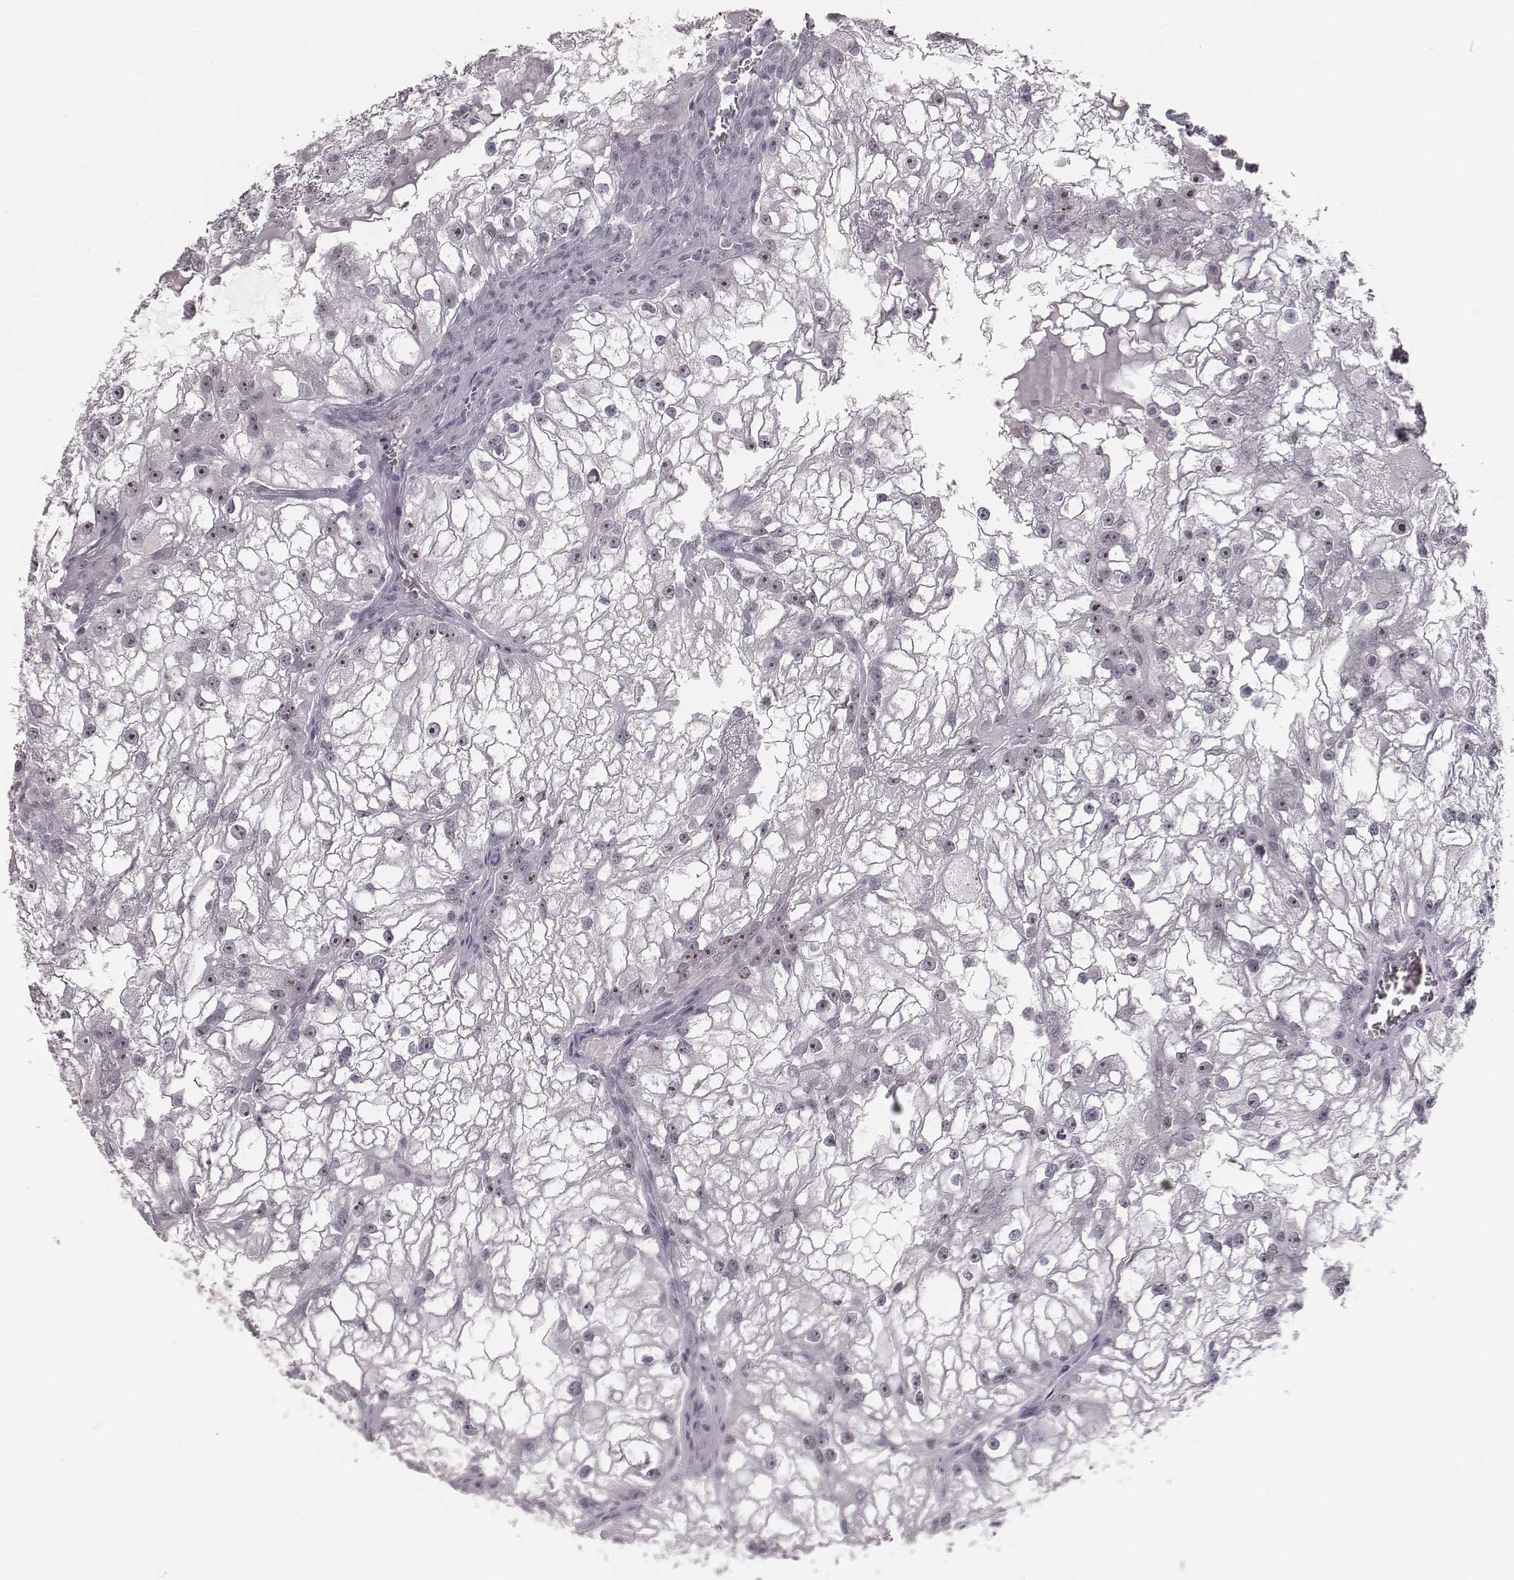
{"staining": {"intensity": "negative", "quantity": "none", "location": "none"}, "tissue": "renal cancer", "cell_type": "Tumor cells", "image_type": "cancer", "snomed": [{"axis": "morphology", "description": "Adenocarcinoma, NOS"}, {"axis": "topography", "description": "Kidney"}], "caption": "There is no significant expression in tumor cells of renal cancer.", "gene": "NIFK", "patient": {"sex": "male", "age": 59}}